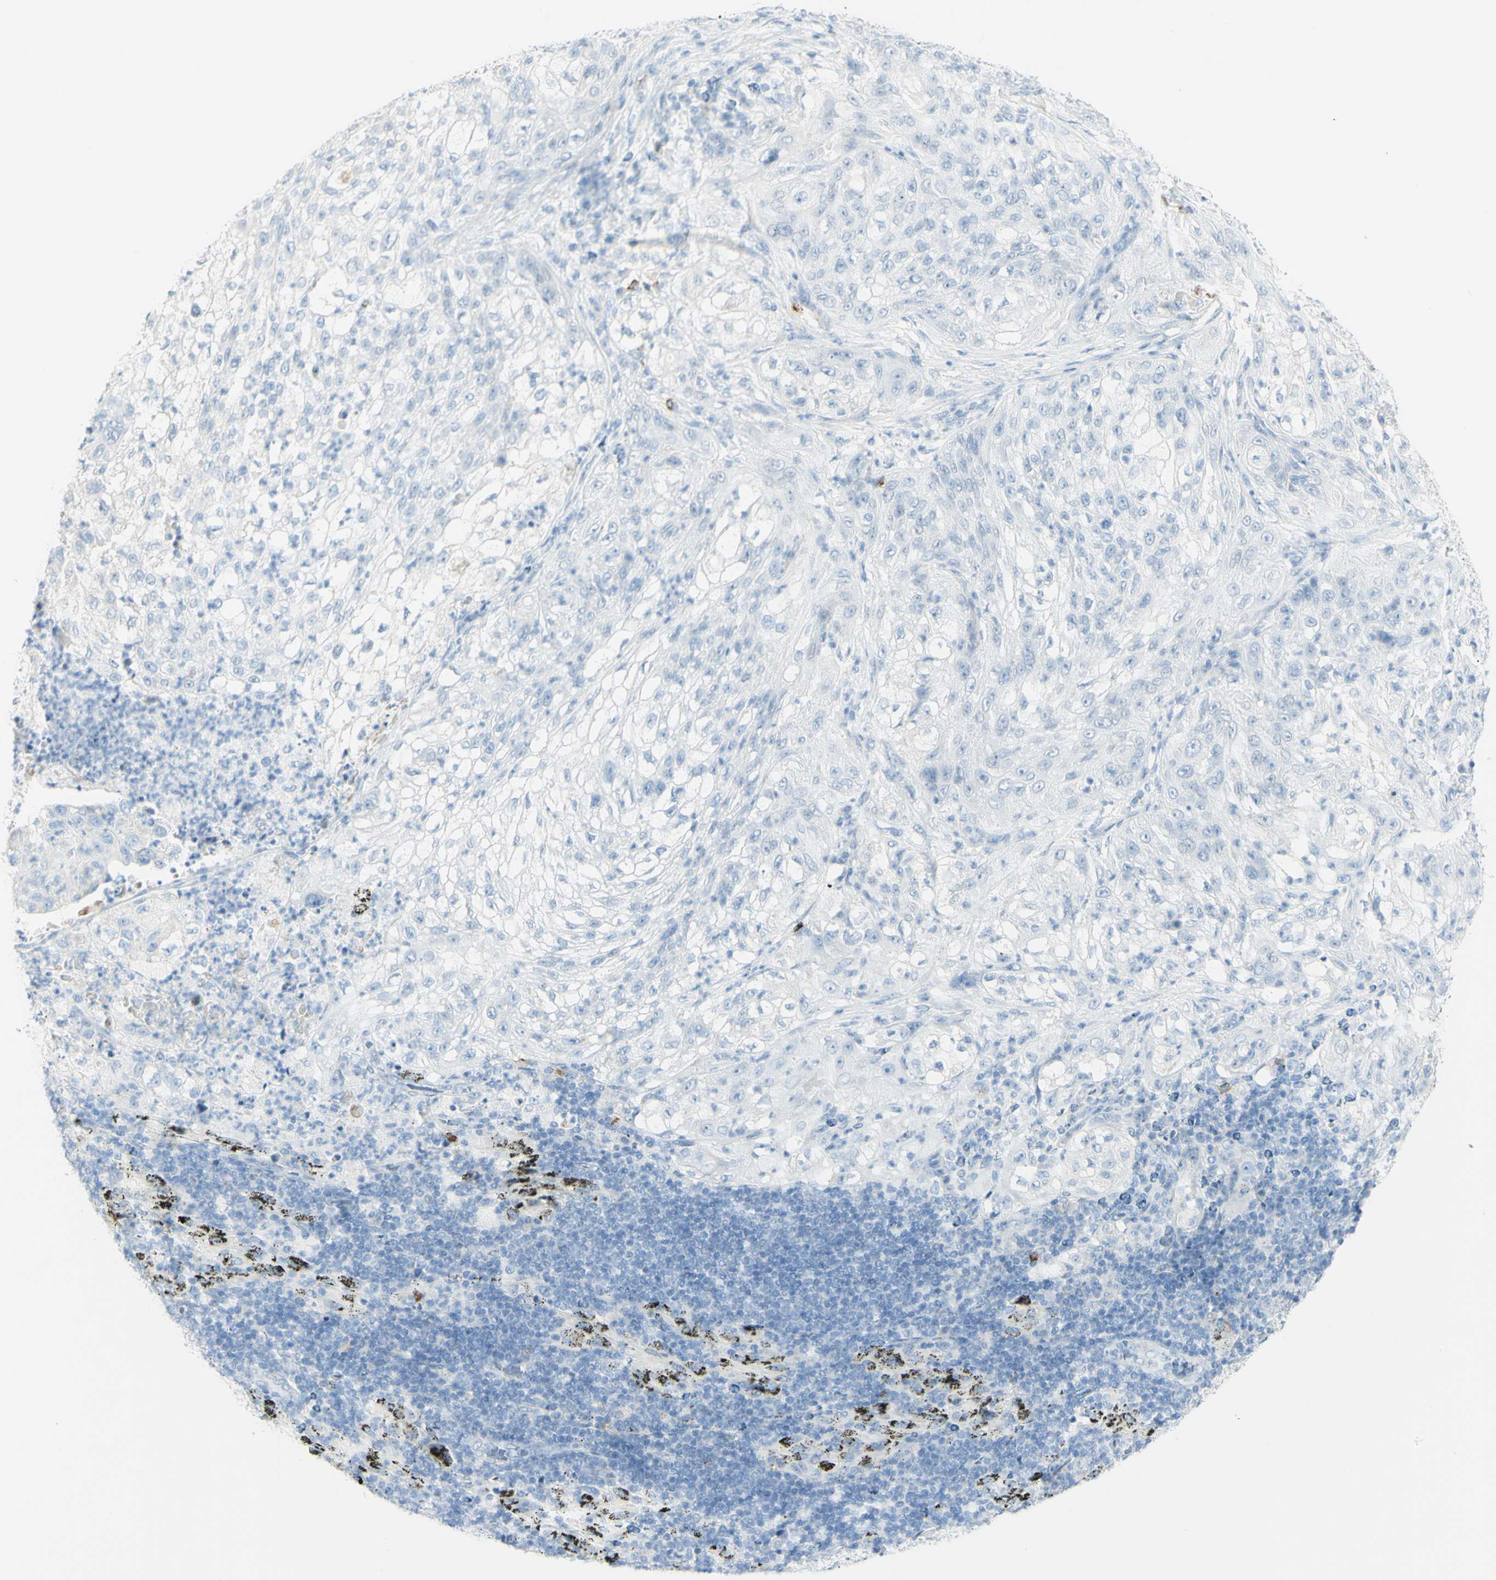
{"staining": {"intensity": "negative", "quantity": "none", "location": "none"}, "tissue": "lung cancer", "cell_type": "Tumor cells", "image_type": "cancer", "snomed": [{"axis": "morphology", "description": "Inflammation, NOS"}, {"axis": "morphology", "description": "Squamous cell carcinoma, NOS"}, {"axis": "topography", "description": "Lymph node"}, {"axis": "topography", "description": "Soft tissue"}, {"axis": "topography", "description": "Lung"}], "caption": "Immunohistochemistry of lung cancer (squamous cell carcinoma) reveals no staining in tumor cells.", "gene": "LETM1", "patient": {"sex": "male", "age": 66}}